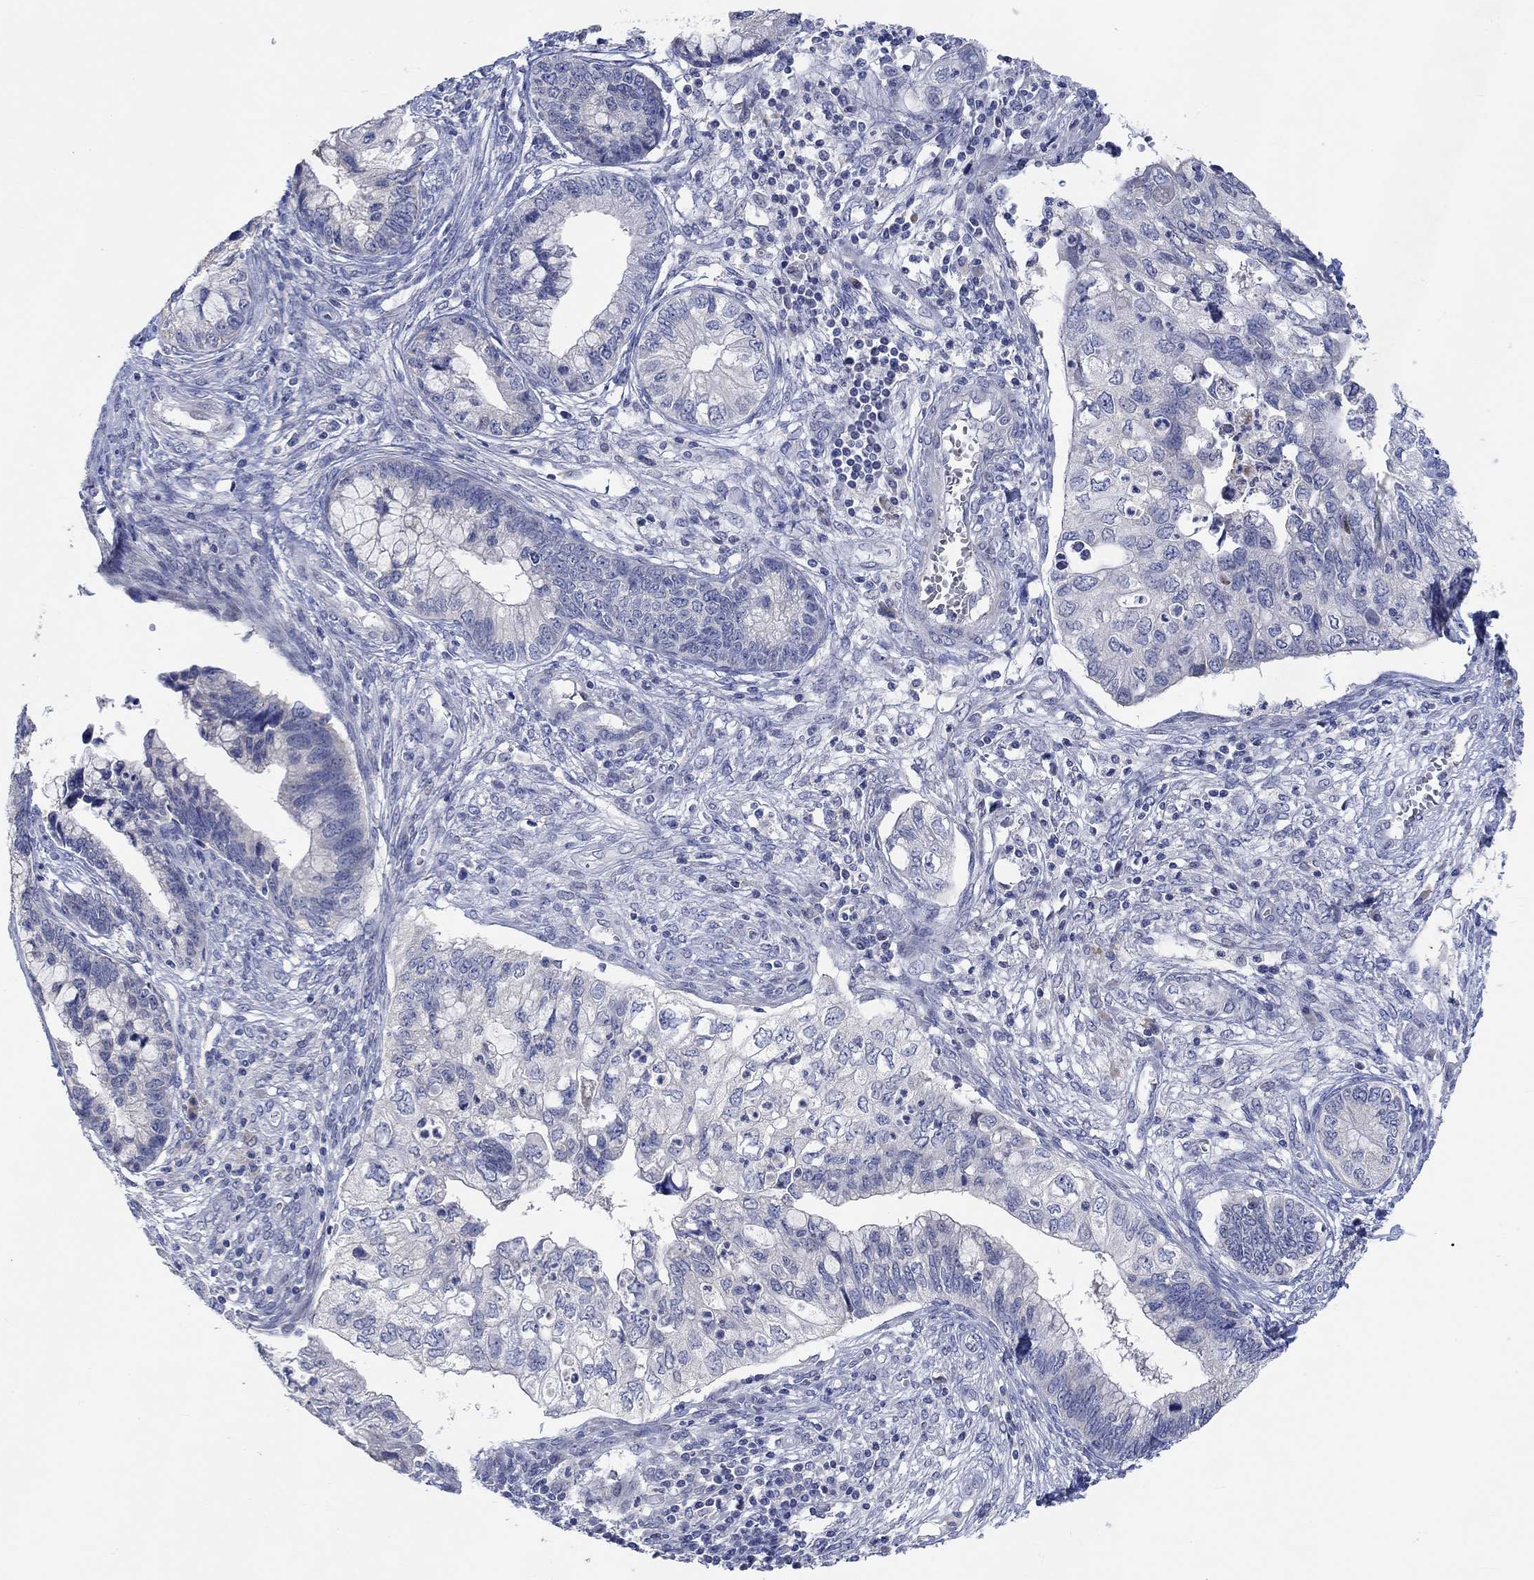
{"staining": {"intensity": "negative", "quantity": "none", "location": "none"}, "tissue": "cervical cancer", "cell_type": "Tumor cells", "image_type": "cancer", "snomed": [{"axis": "morphology", "description": "Adenocarcinoma, NOS"}, {"axis": "topography", "description": "Cervix"}], "caption": "Tumor cells are negative for protein expression in human adenocarcinoma (cervical). The staining was performed using DAB (3,3'-diaminobenzidine) to visualize the protein expression in brown, while the nuclei were stained in blue with hematoxylin (Magnification: 20x).", "gene": "DLK1", "patient": {"sex": "female", "age": 44}}